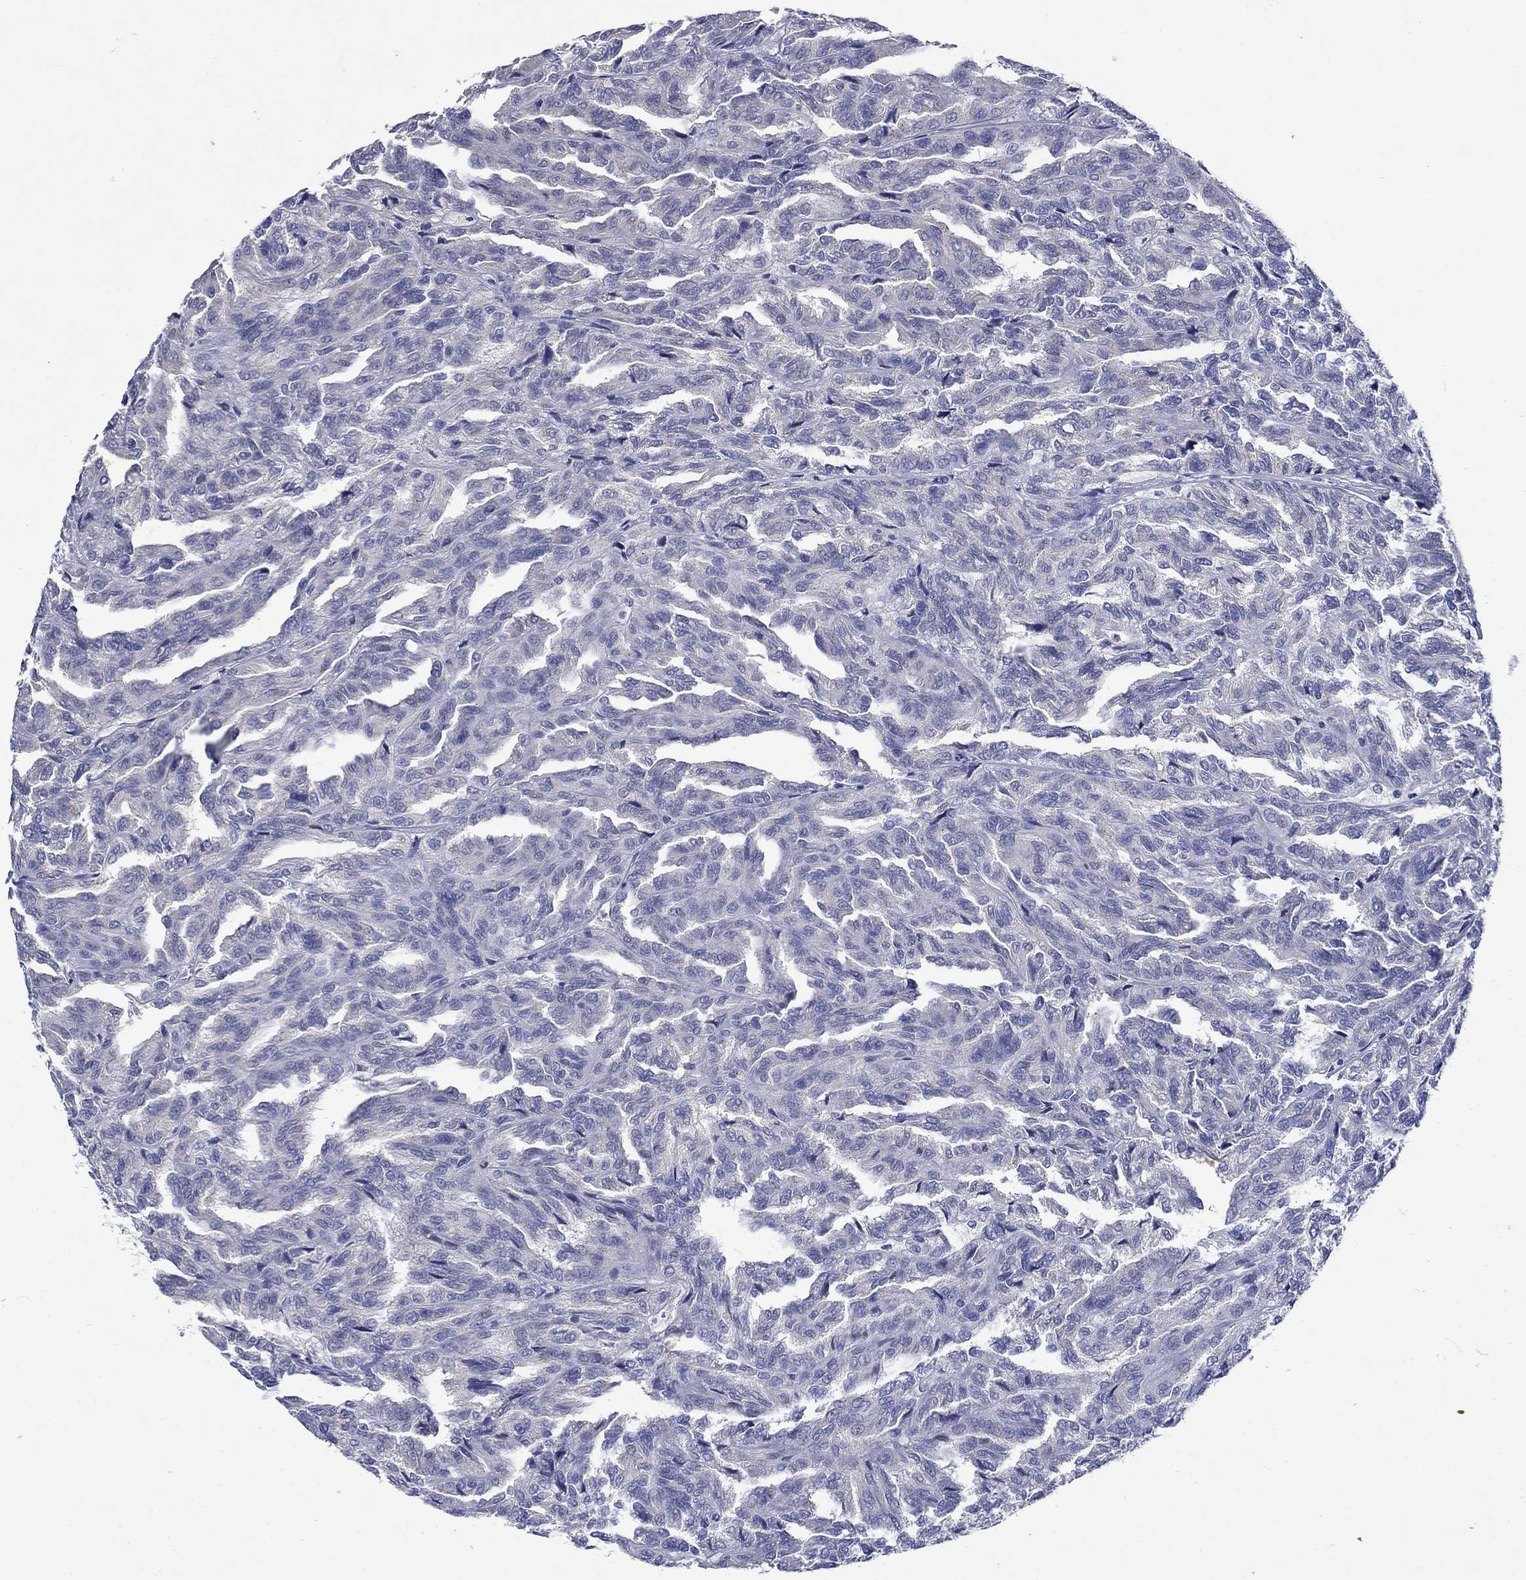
{"staining": {"intensity": "negative", "quantity": "none", "location": "none"}, "tissue": "renal cancer", "cell_type": "Tumor cells", "image_type": "cancer", "snomed": [{"axis": "morphology", "description": "Adenocarcinoma, NOS"}, {"axis": "topography", "description": "Kidney"}], "caption": "Tumor cells show no significant expression in renal adenocarcinoma. (Stains: DAB immunohistochemistry with hematoxylin counter stain, Microscopy: brightfield microscopy at high magnification).", "gene": "SULT2B1", "patient": {"sex": "male", "age": 79}}